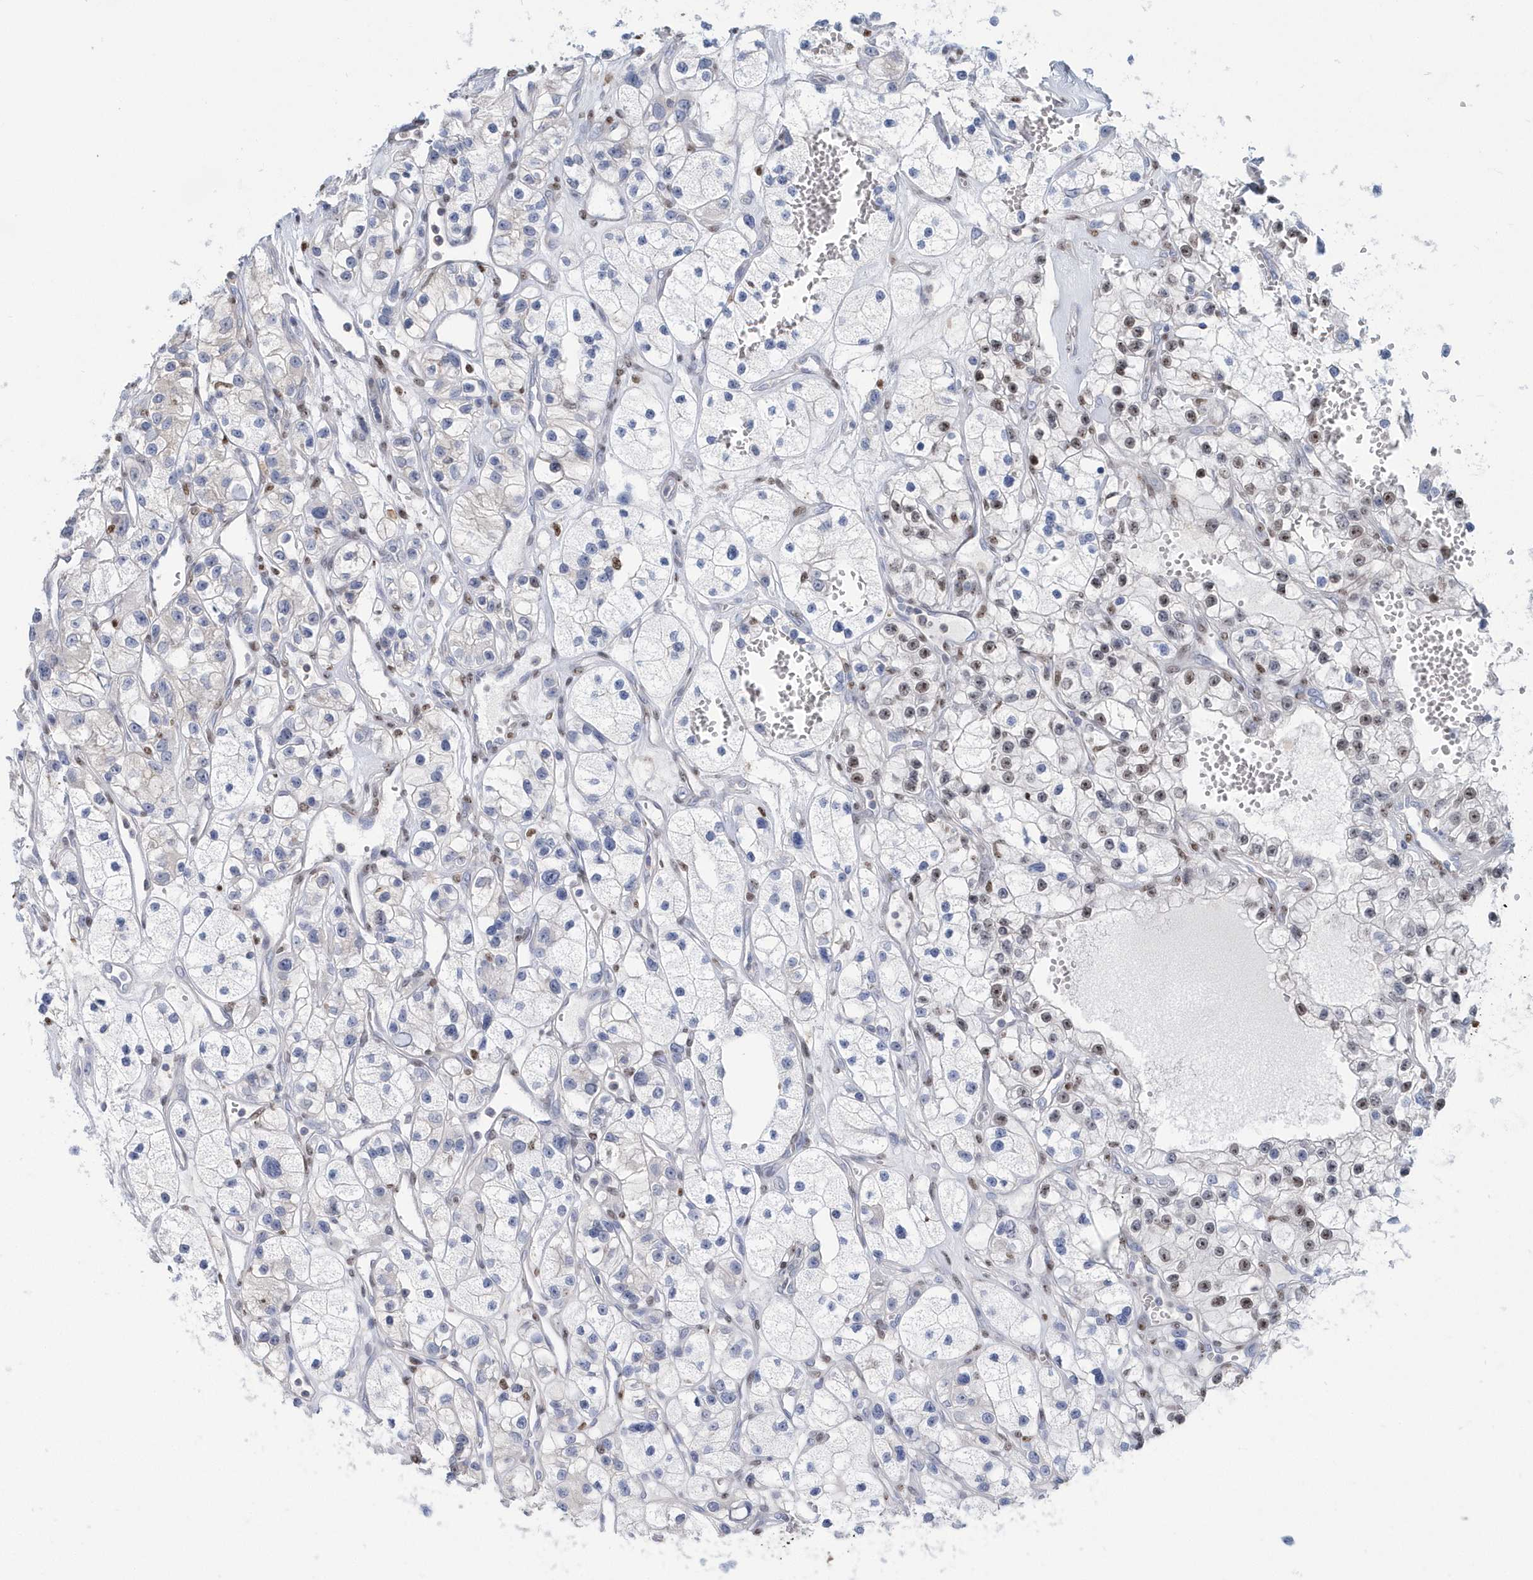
{"staining": {"intensity": "moderate", "quantity": "<25%", "location": "nuclear"}, "tissue": "renal cancer", "cell_type": "Tumor cells", "image_type": "cancer", "snomed": [{"axis": "morphology", "description": "Adenocarcinoma, NOS"}, {"axis": "topography", "description": "Kidney"}], "caption": "High-magnification brightfield microscopy of renal cancer stained with DAB (3,3'-diaminobenzidine) (brown) and counterstained with hematoxylin (blue). tumor cells exhibit moderate nuclear positivity is present in about<25% of cells.", "gene": "MACROH2A2", "patient": {"sex": "female", "age": 57}}